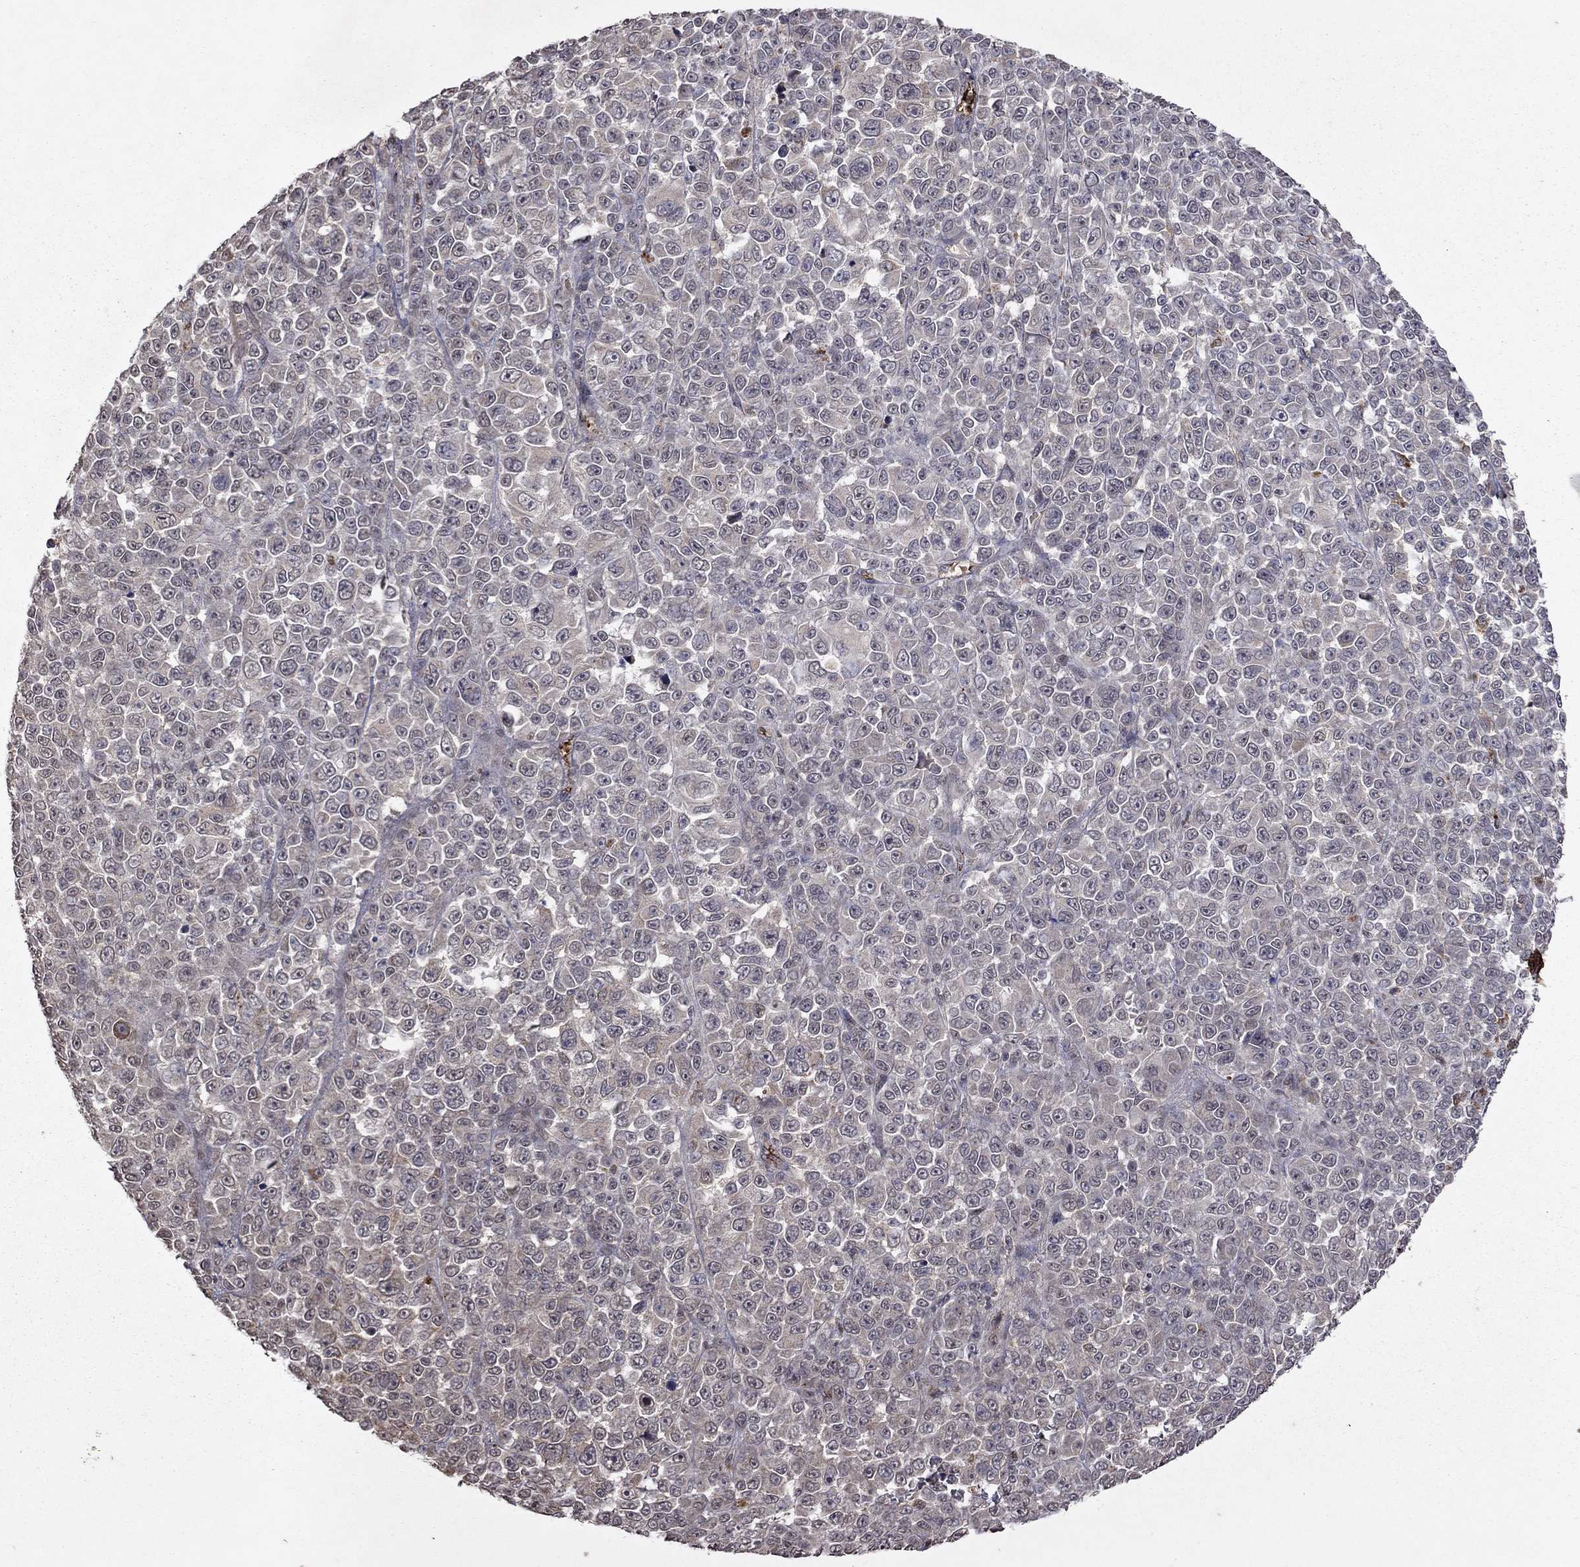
{"staining": {"intensity": "negative", "quantity": "none", "location": "none"}, "tissue": "melanoma", "cell_type": "Tumor cells", "image_type": "cancer", "snomed": [{"axis": "morphology", "description": "Malignant melanoma, NOS"}, {"axis": "topography", "description": "Skin"}], "caption": "The image demonstrates no significant positivity in tumor cells of melanoma. (IHC, brightfield microscopy, high magnification).", "gene": "NLGN1", "patient": {"sex": "female", "age": 95}}